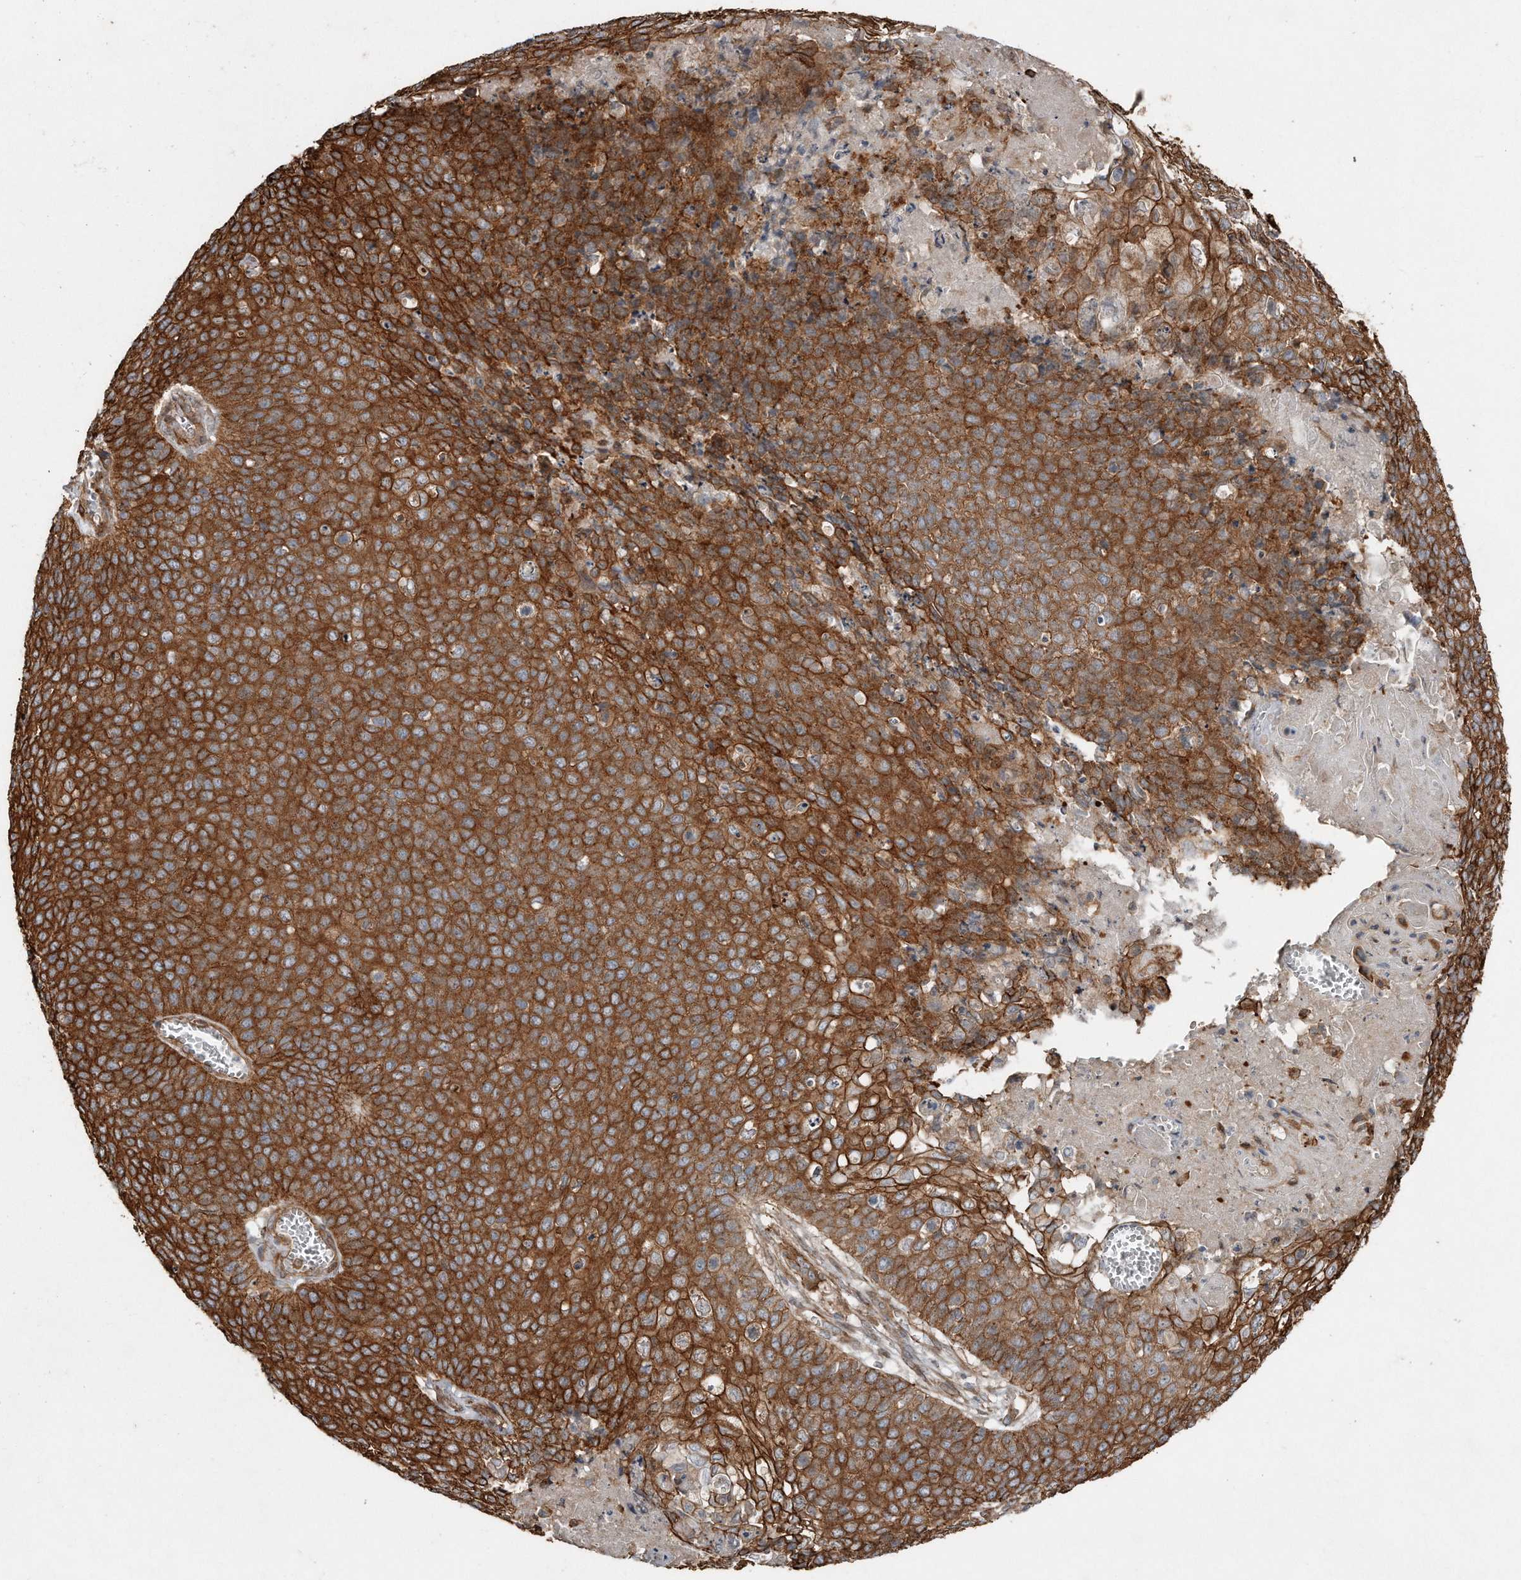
{"staining": {"intensity": "strong", "quantity": ">75%", "location": "cytoplasmic/membranous"}, "tissue": "cervical cancer", "cell_type": "Tumor cells", "image_type": "cancer", "snomed": [{"axis": "morphology", "description": "Squamous cell carcinoma, NOS"}, {"axis": "topography", "description": "Cervix"}], "caption": "Immunohistochemical staining of cervical cancer (squamous cell carcinoma) reveals strong cytoplasmic/membranous protein staining in approximately >75% of tumor cells.", "gene": "SNAP47", "patient": {"sex": "female", "age": 39}}